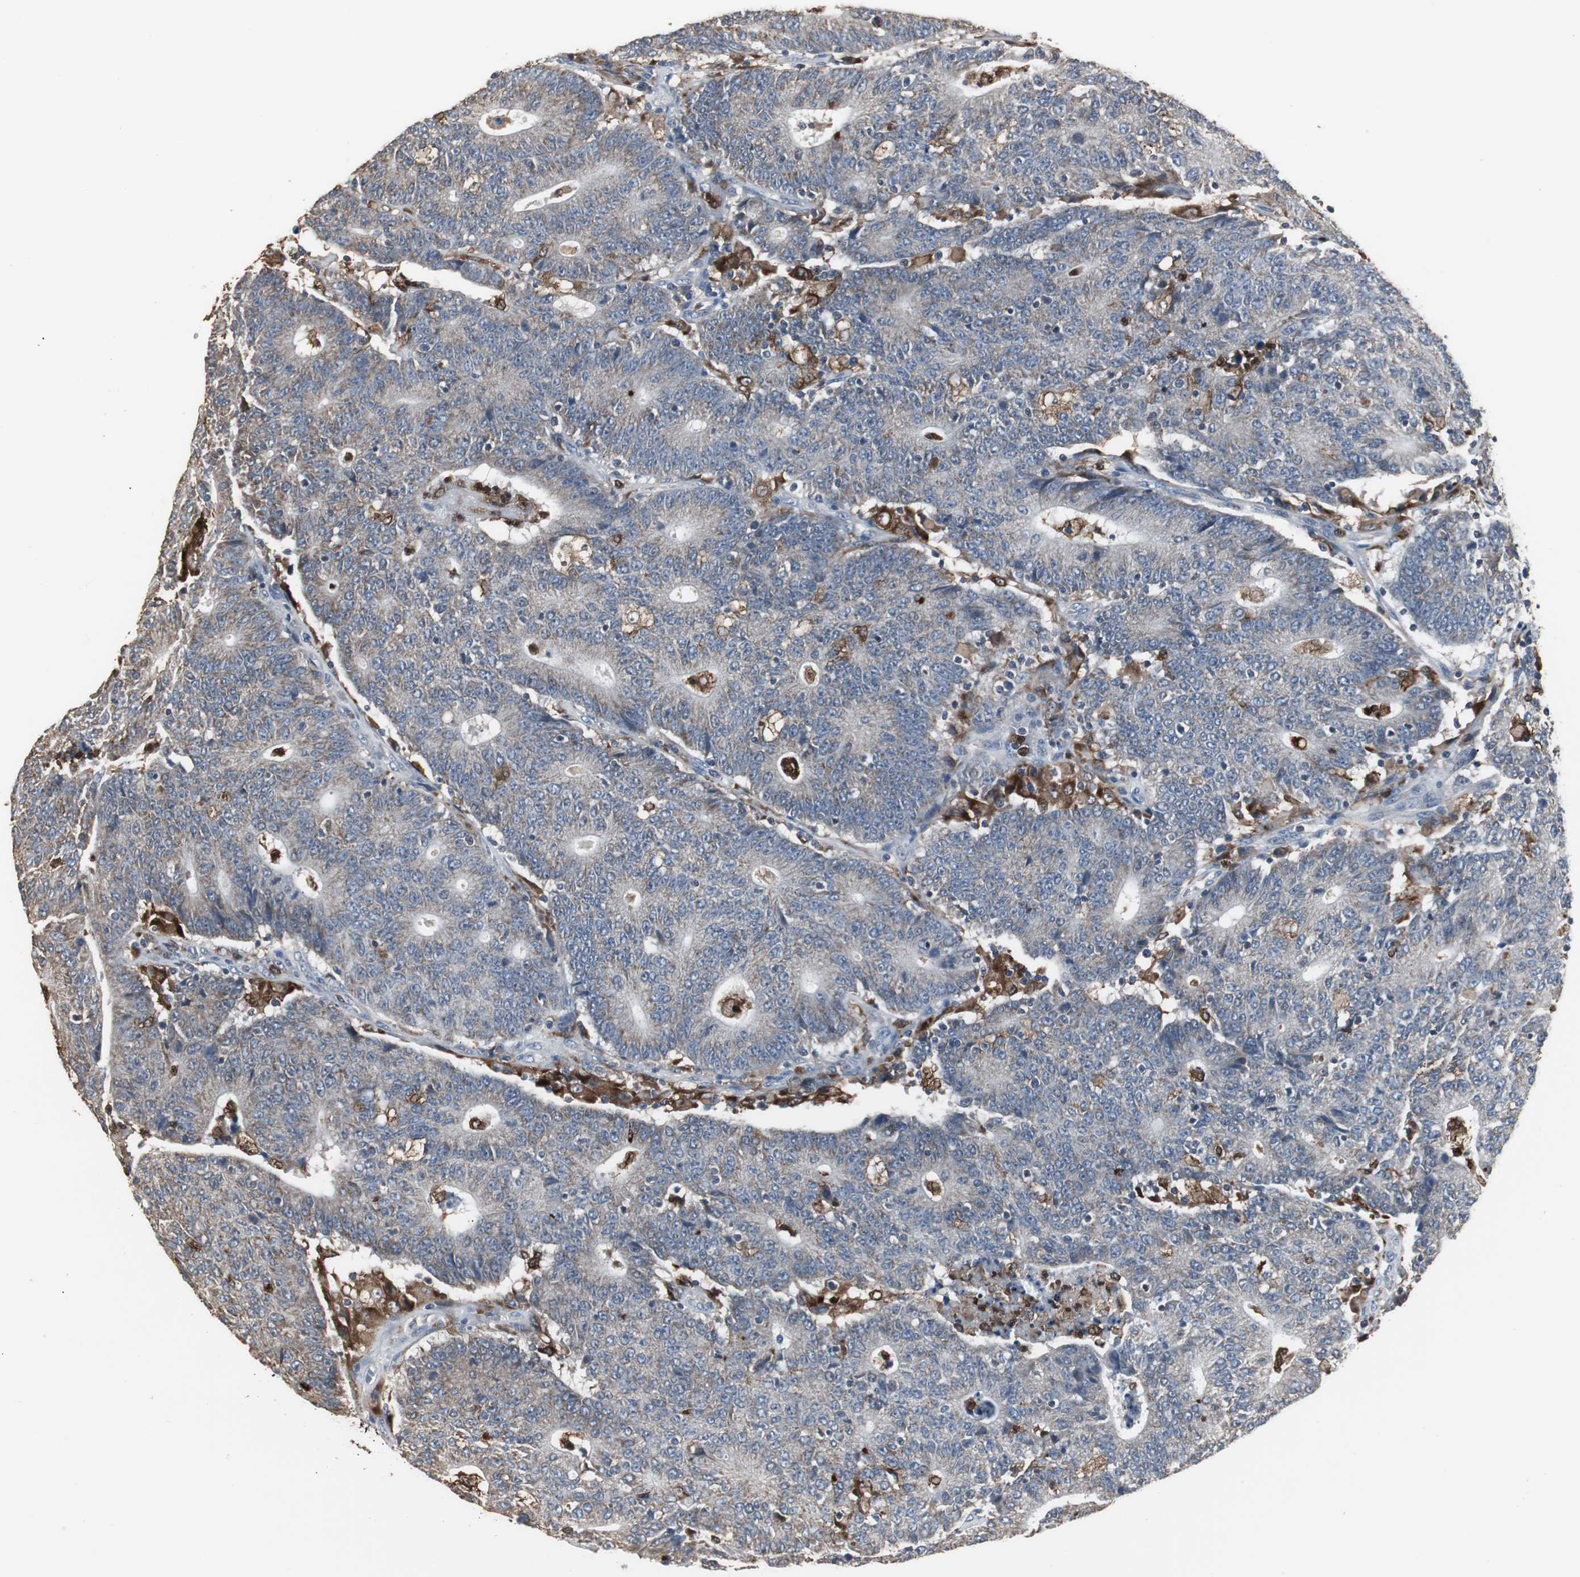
{"staining": {"intensity": "weak", "quantity": "25%-75%", "location": "cytoplasmic/membranous"}, "tissue": "colorectal cancer", "cell_type": "Tumor cells", "image_type": "cancer", "snomed": [{"axis": "morphology", "description": "Normal tissue, NOS"}, {"axis": "morphology", "description": "Adenocarcinoma, NOS"}, {"axis": "topography", "description": "Colon"}], "caption": "Immunohistochemical staining of human colorectal cancer shows low levels of weak cytoplasmic/membranous protein expression in about 25%-75% of tumor cells. Using DAB (brown) and hematoxylin (blue) stains, captured at high magnification using brightfield microscopy.", "gene": "NCF2", "patient": {"sex": "female", "age": 75}}